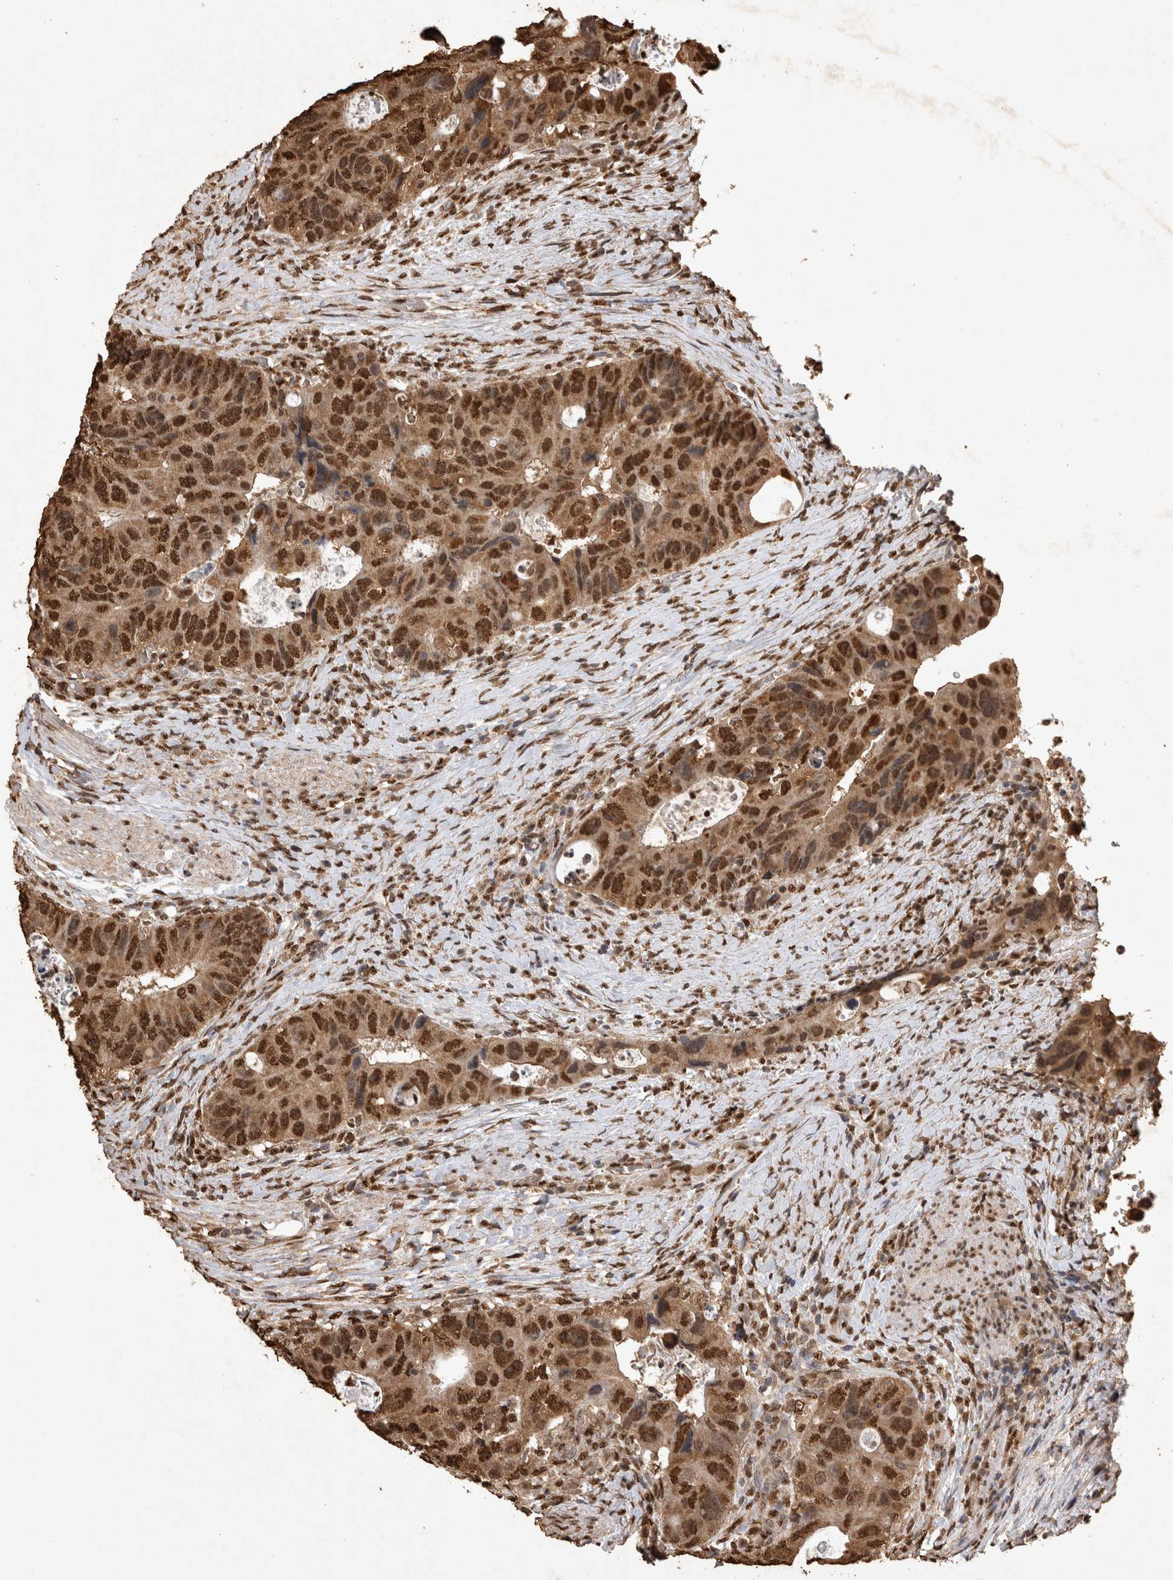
{"staining": {"intensity": "strong", "quantity": ">75%", "location": "cytoplasmic/membranous,nuclear"}, "tissue": "colorectal cancer", "cell_type": "Tumor cells", "image_type": "cancer", "snomed": [{"axis": "morphology", "description": "Adenocarcinoma, NOS"}, {"axis": "topography", "description": "Rectum"}], "caption": "Immunohistochemistry (IHC) (DAB (3,3'-diaminobenzidine)) staining of human colorectal cancer (adenocarcinoma) demonstrates strong cytoplasmic/membranous and nuclear protein staining in approximately >75% of tumor cells.", "gene": "OAS2", "patient": {"sex": "male", "age": 59}}